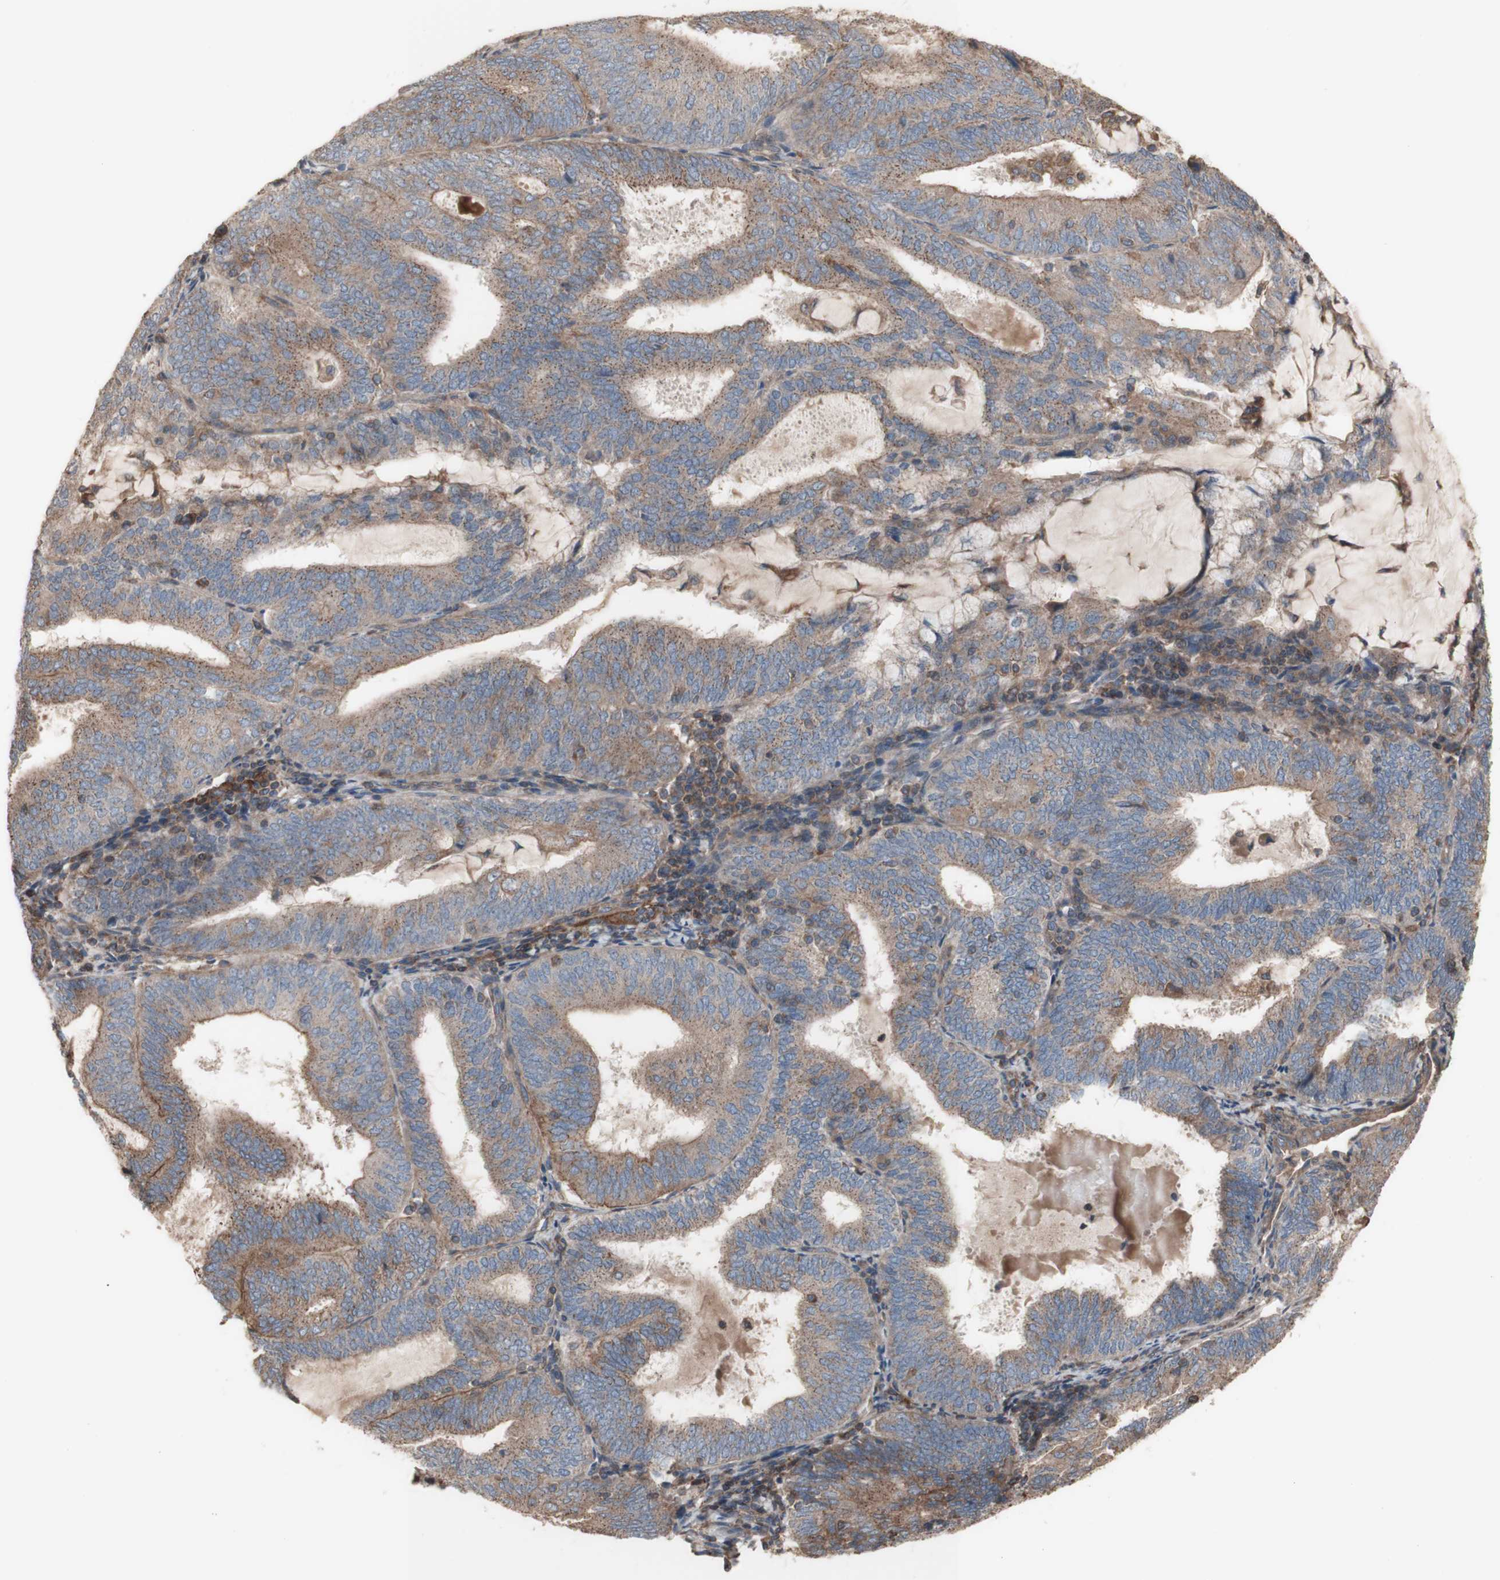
{"staining": {"intensity": "moderate", "quantity": ">75%", "location": "cytoplasmic/membranous"}, "tissue": "endometrial cancer", "cell_type": "Tumor cells", "image_type": "cancer", "snomed": [{"axis": "morphology", "description": "Adenocarcinoma, NOS"}, {"axis": "topography", "description": "Endometrium"}], "caption": "IHC of endometrial adenocarcinoma exhibits medium levels of moderate cytoplasmic/membranous staining in approximately >75% of tumor cells.", "gene": "COPB1", "patient": {"sex": "female", "age": 81}}